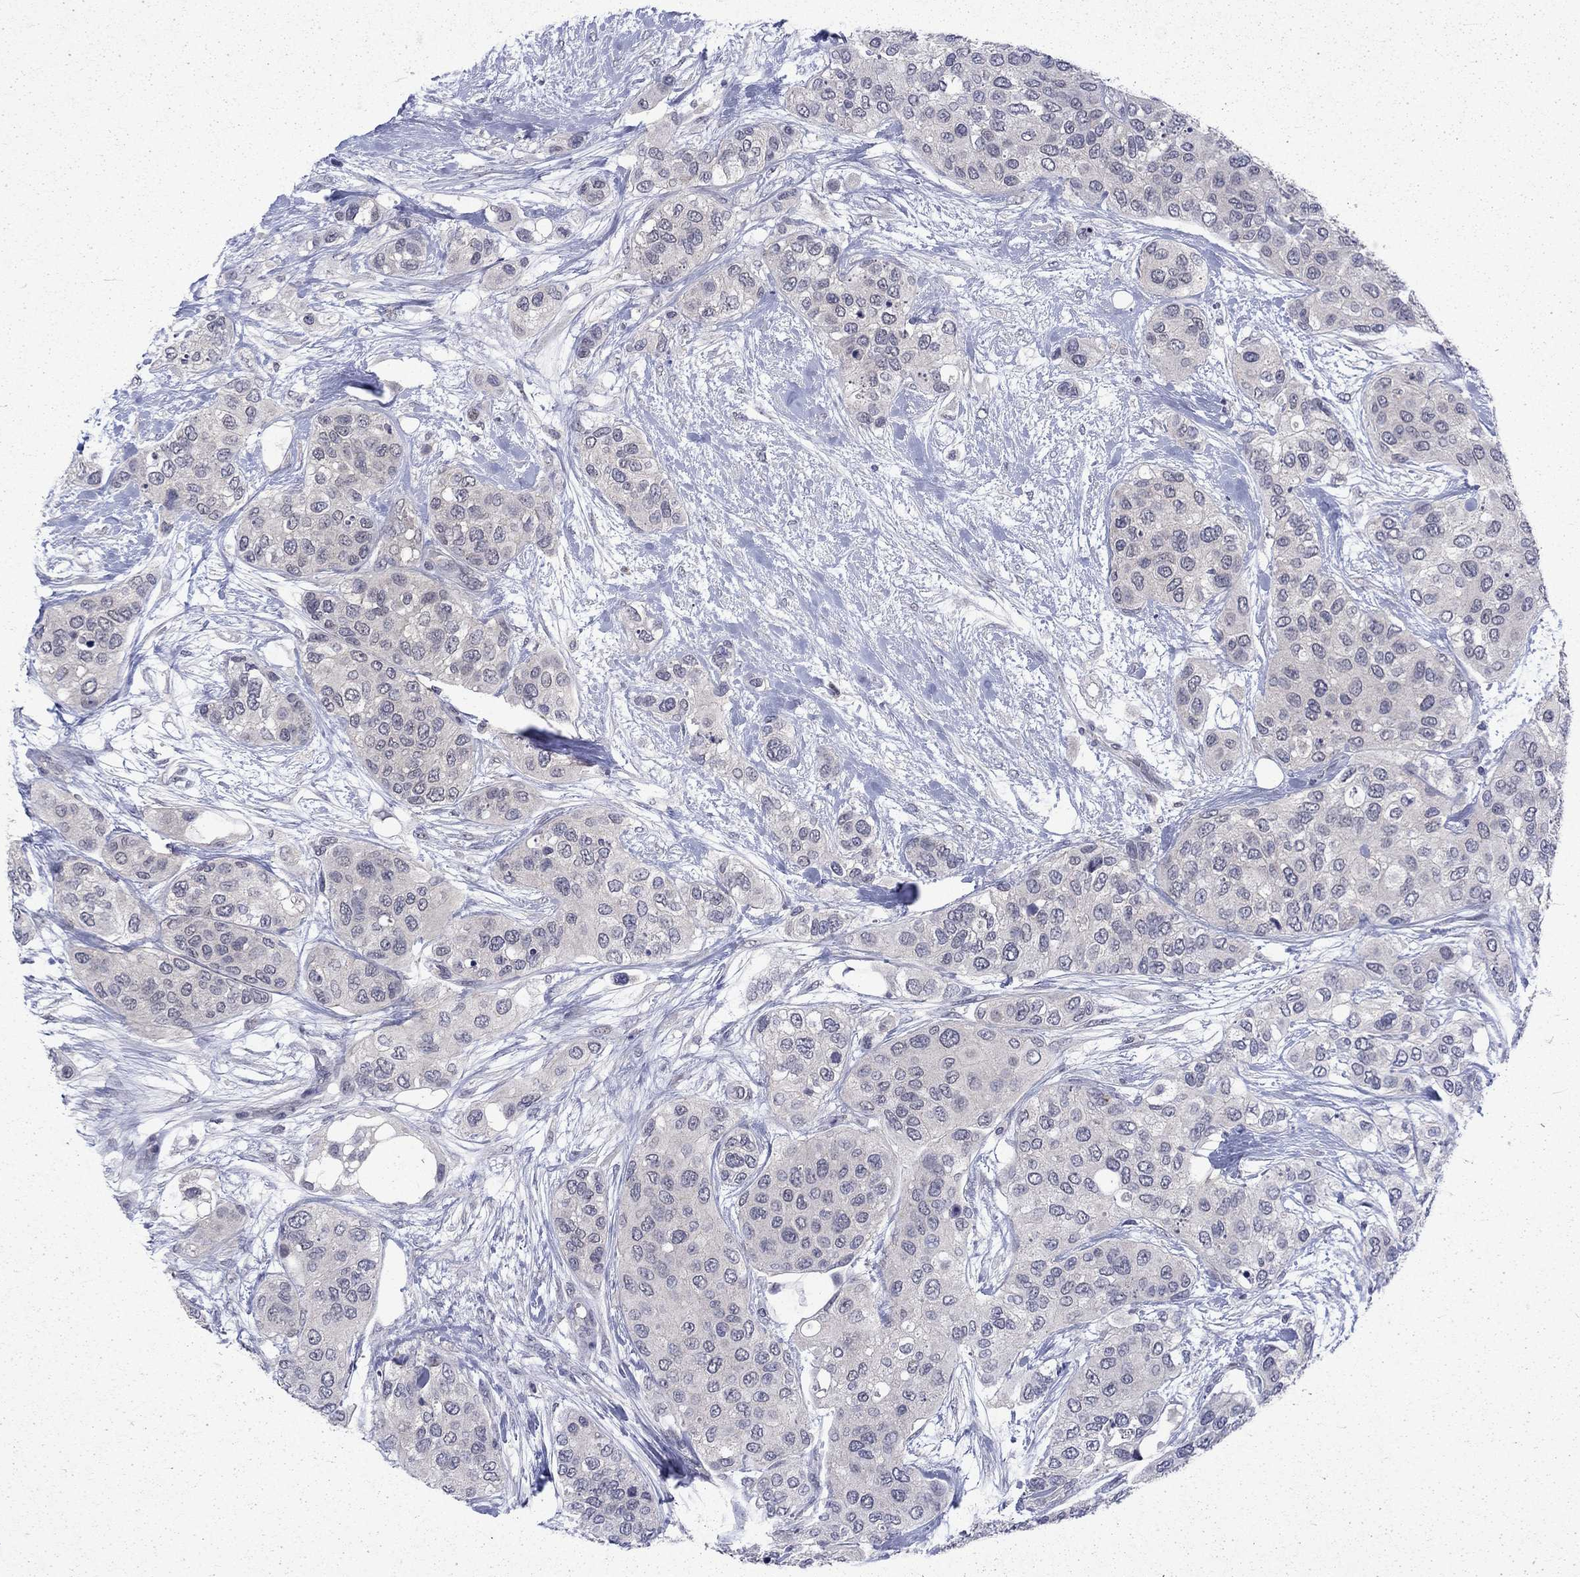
{"staining": {"intensity": "negative", "quantity": "none", "location": "none"}, "tissue": "urothelial cancer", "cell_type": "Tumor cells", "image_type": "cancer", "snomed": [{"axis": "morphology", "description": "Urothelial carcinoma, High grade"}, {"axis": "topography", "description": "Urinary bladder"}], "caption": "IHC of human urothelial cancer displays no positivity in tumor cells. Nuclei are stained in blue.", "gene": "CHAT", "patient": {"sex": "male", "age": 77}}